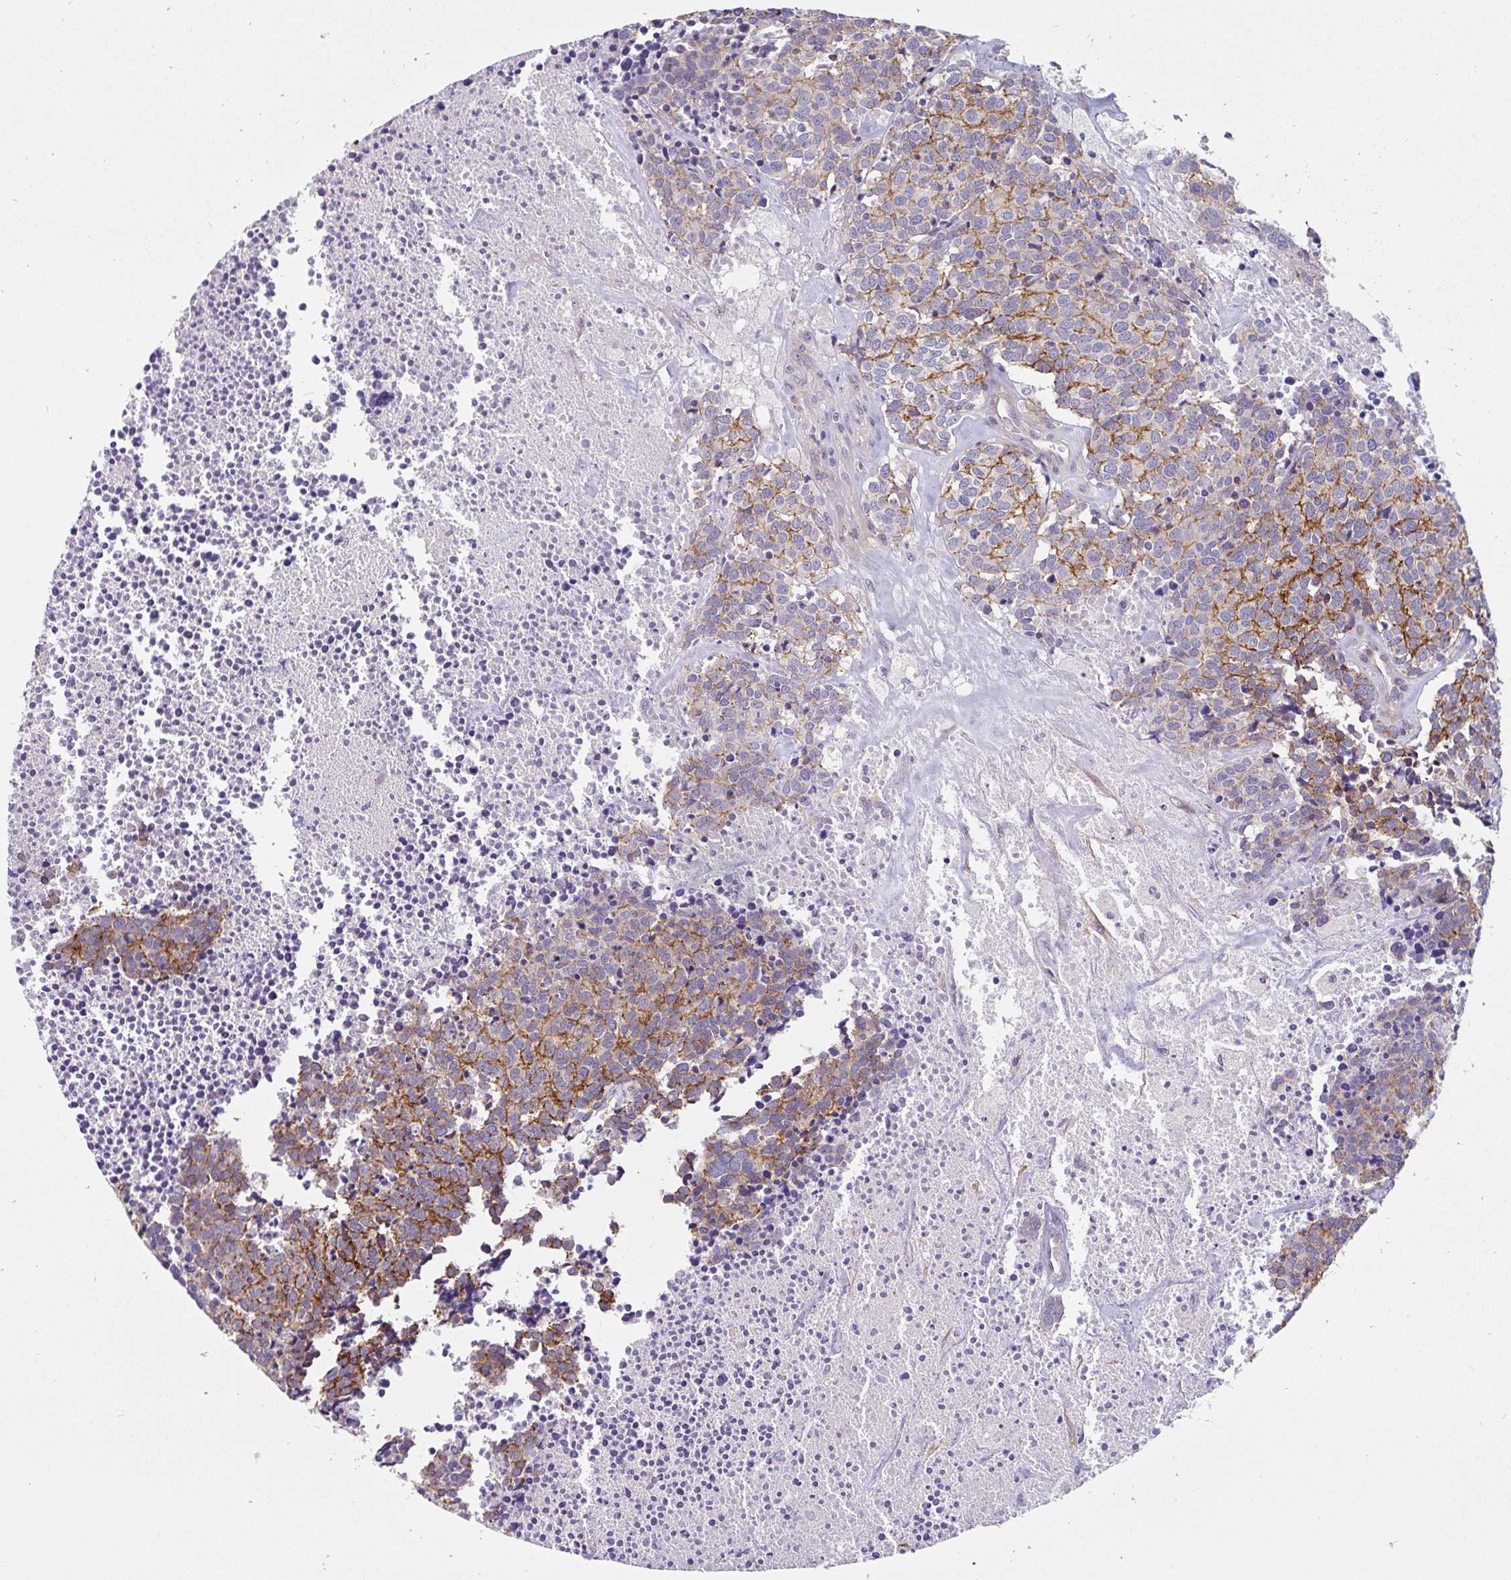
{"staining": {"intensity": "moderate", "quantity": "25%-75%", "location": "cytoplasmic/membranous"}, "tissue": "carcinoid", "cell_type": "Tumor cells", "image_type": "cancer", "snomed": [{"axis": "morphology", "description": "Carcinoid, malignant, NOS"}, {"axis": "topography", "description": "Skin"}], "caption": "Carcinoid (malignant) stained for a protein (brown) demonstrates moderate cytoplasmic/membranous positive positivity in about 25%-75% of tumor cells.", "gene": "LRRC26", "patient": {"sex": "female", "age": 79}}